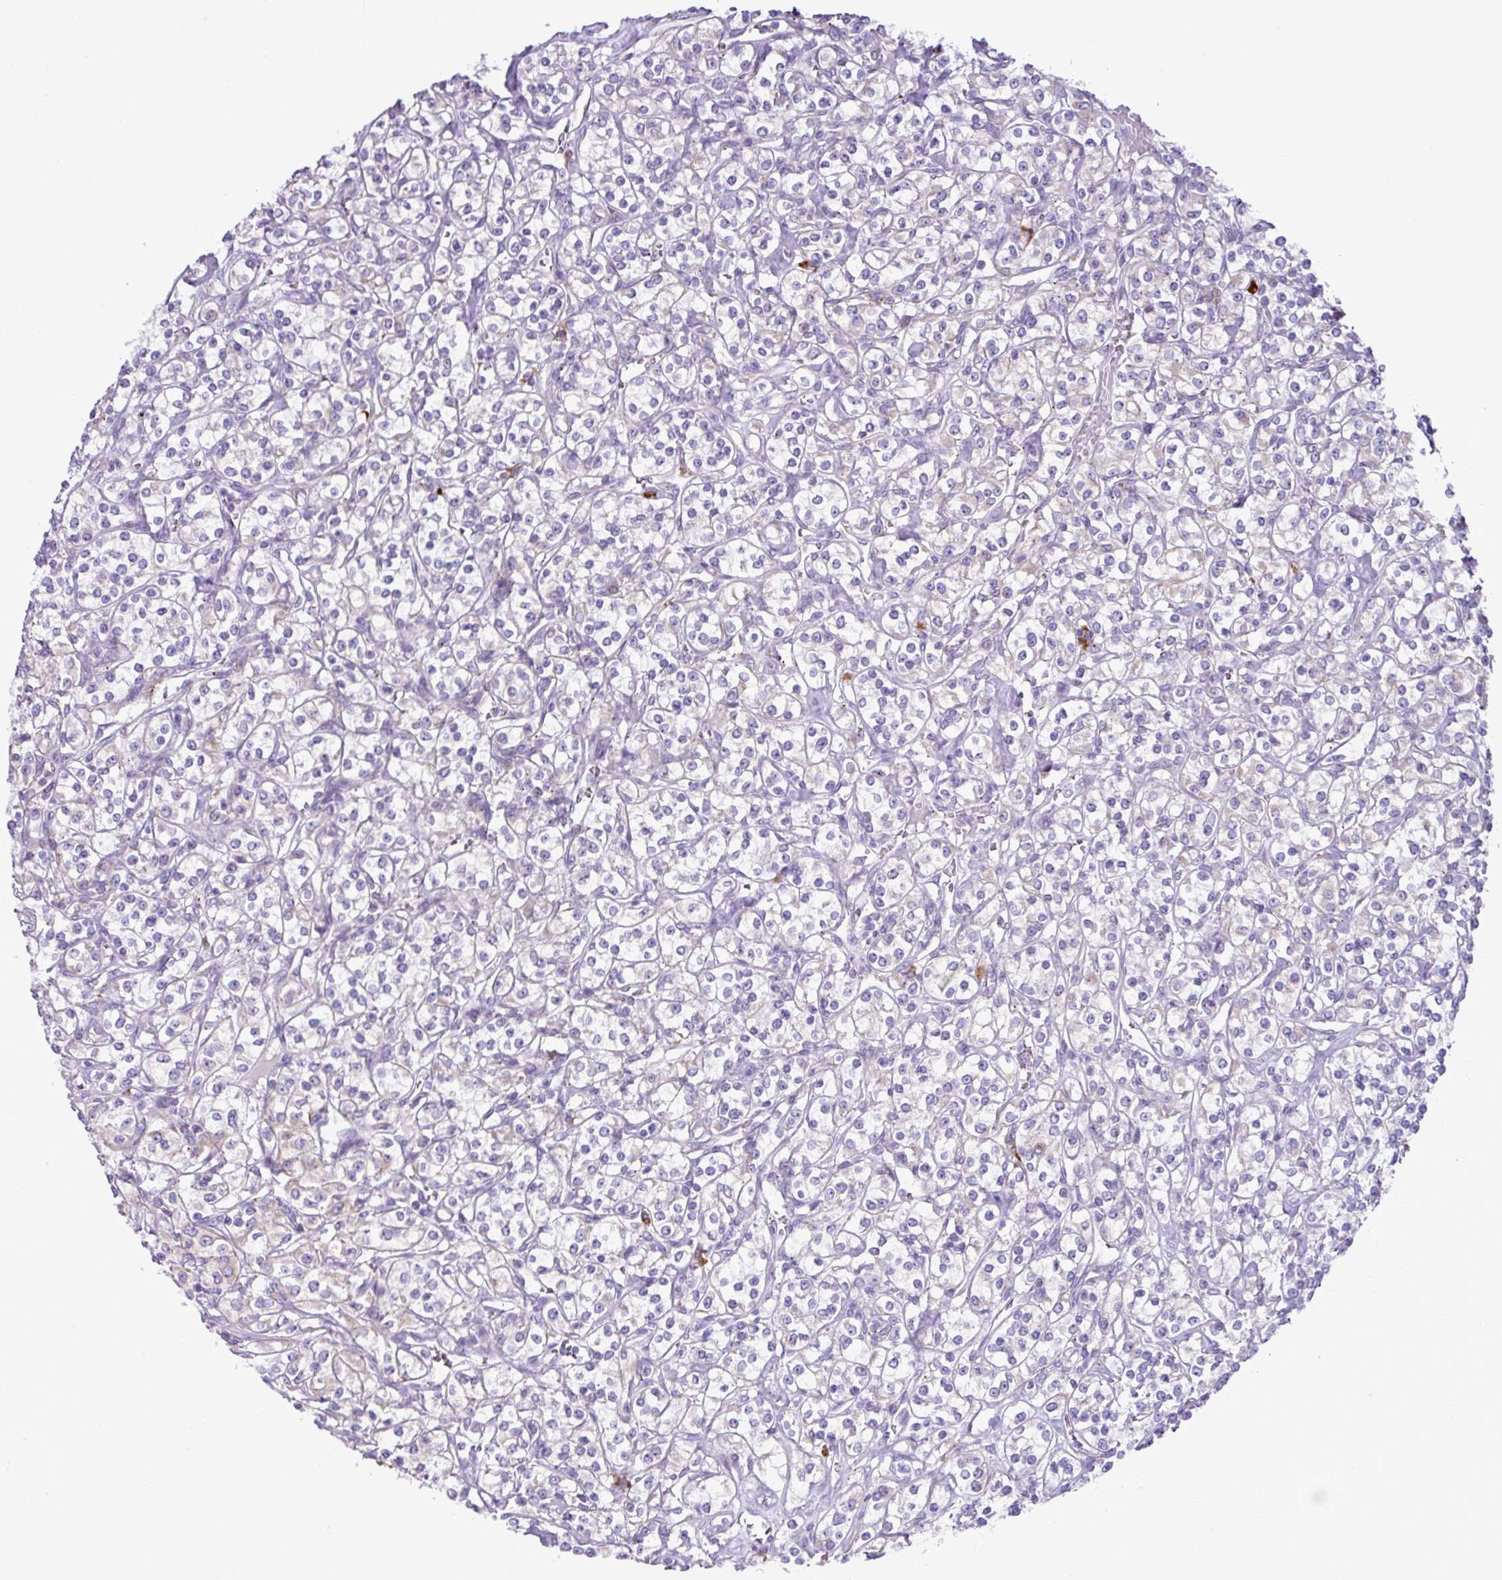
{"staining": {"intensity": "negative", "quantity": "none", "location": "none"}, "tissue": "renal cancer", "cell_type": "Tumor cells", "image_type": "cancer", "snomed": [{"axis": "morphology", "description": "Adenocarcinoma, NOS"}, {"axis": "topography", "description": "Kidney"}], "caption": "Immunohistochemistry histopathology image of neoplastic tissue: human renal cancer stained with DAB (3,3'-diaminobenzidine) reveals no significant protein staining in tumor cells.", "gene": "RGS21", "patient": {"sex": "male", "age": 77}}